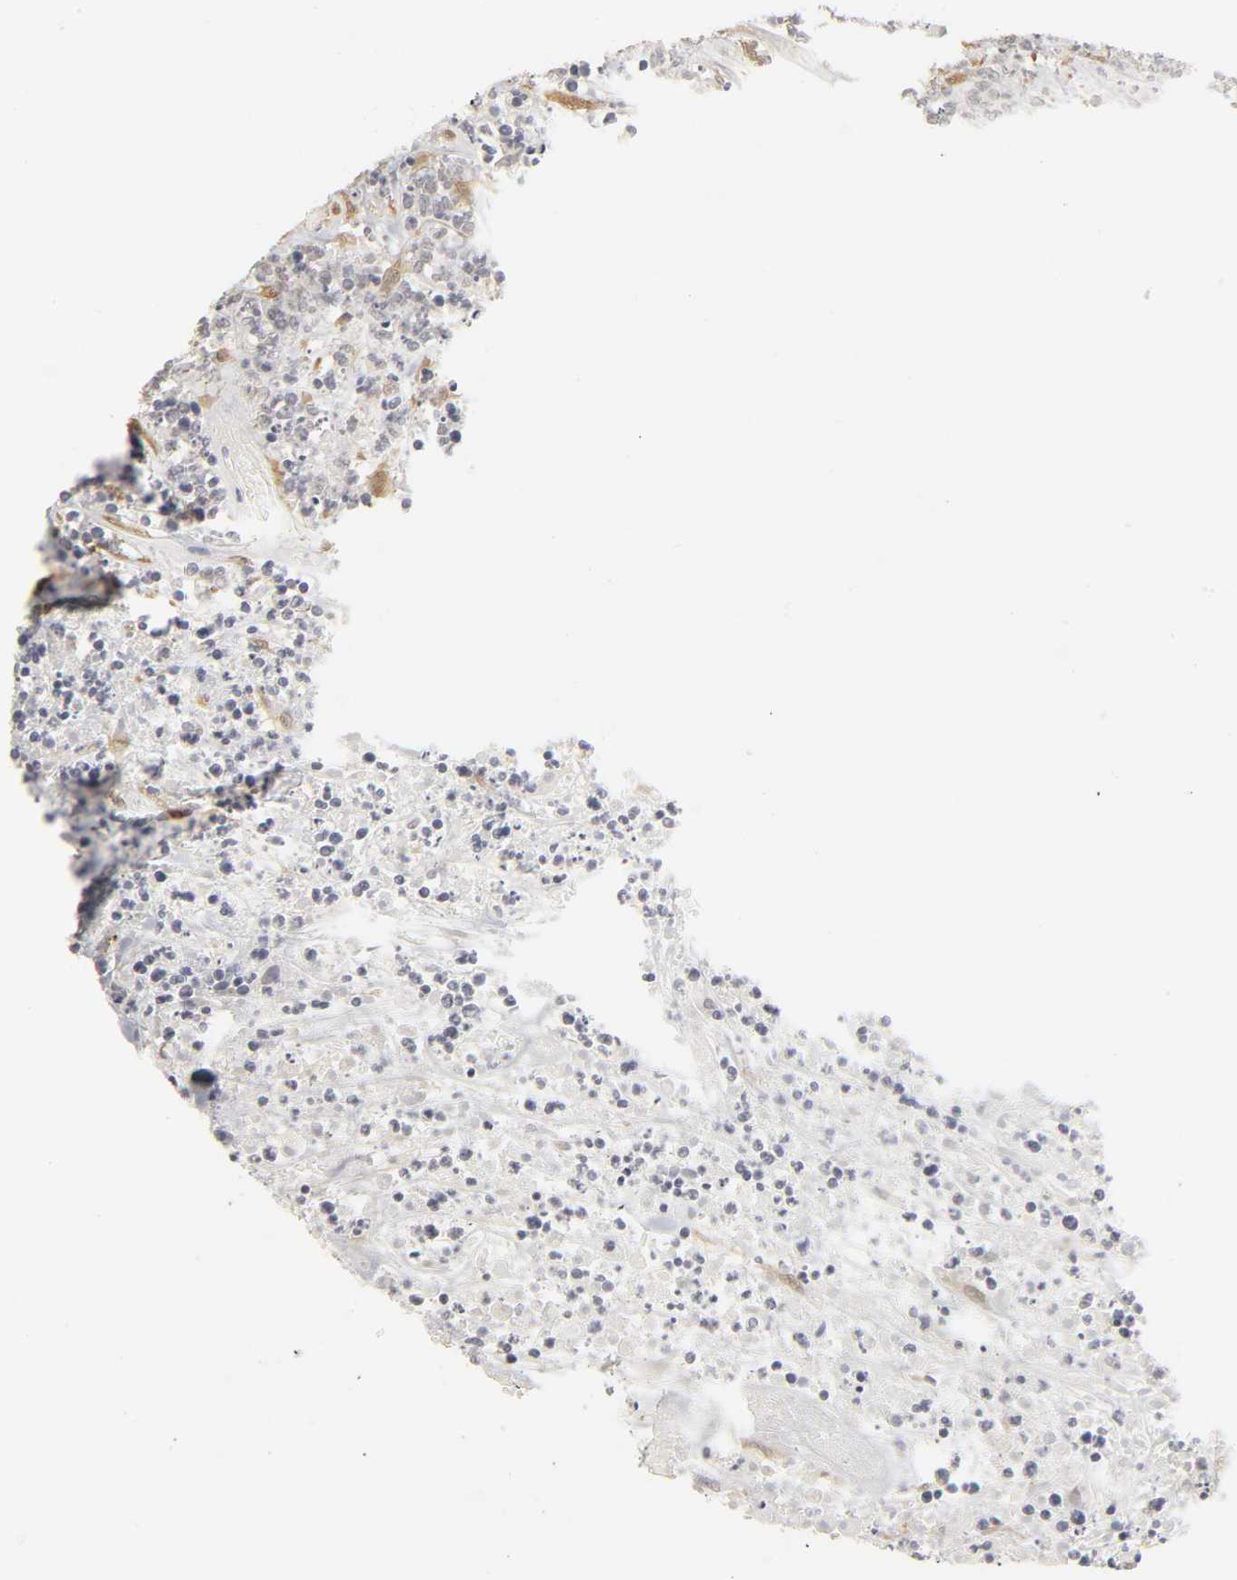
{"staining": {"intensity": "weak", "quantity": "<25%", "location": "nuclear"}, "tissue": "lymphoma", "cell_type": "Tumor cells", "image_type": "cancer", "snomed": [{"axis": "morphology", "description": "Malignant lymphoma, non-Hodgkin's type, High grade"}, {"axis": "topography", "description": "Soft tissue"}], "caption": "Tumor cells show no significant protein staining in high-grade malignant lymphoma, non-Hodgkin's type.", "gene": "PDLIM3", "patient": {"sex": "male", "age": 18}}